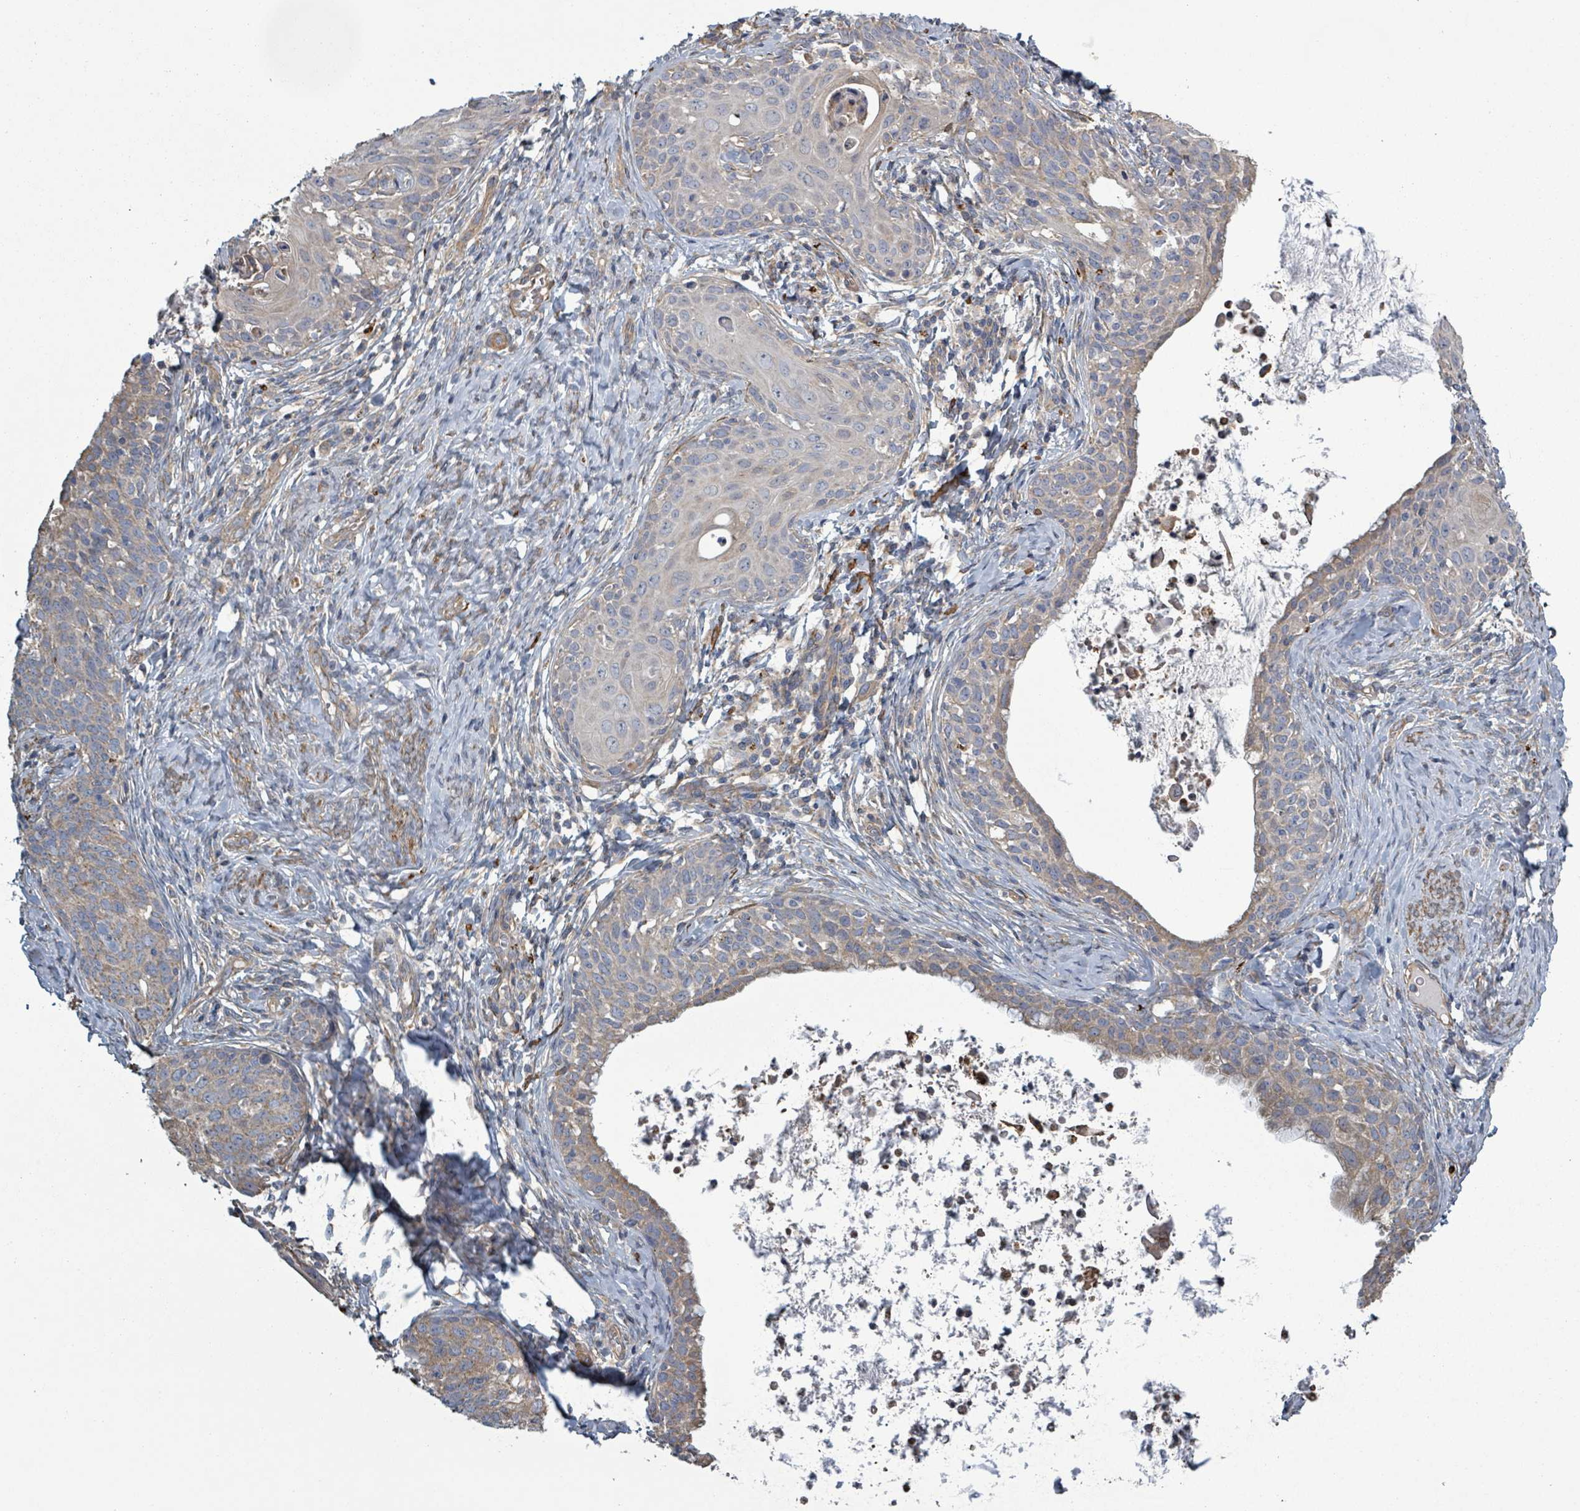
{"staining": {"intensity": "weak", "quantity": "<25%", "location": "cytoplasmic/membranous"}, "tissue": "cervical cancer", "cell_type": "Tumor cells", "image_type": "cancer", "snomed": [{"axis": "morphology", "description": "Squamous cell carcinoma, NOS"}, {"axis": "topography", "description": "Cervix"}], "caption": "This photomicrograph is of squamous cell carcinoma (cervical) stained with immunohistochemistry (IHC) to label a protein in brown with the nuclei are counter-stained blue. There is no positivity in tumor cells. (DAB (3,3'-diaminobenzidine) IHC, high magnification).", "gene": "ADCK1", "patient": {"sex": "female", "age": 52}}